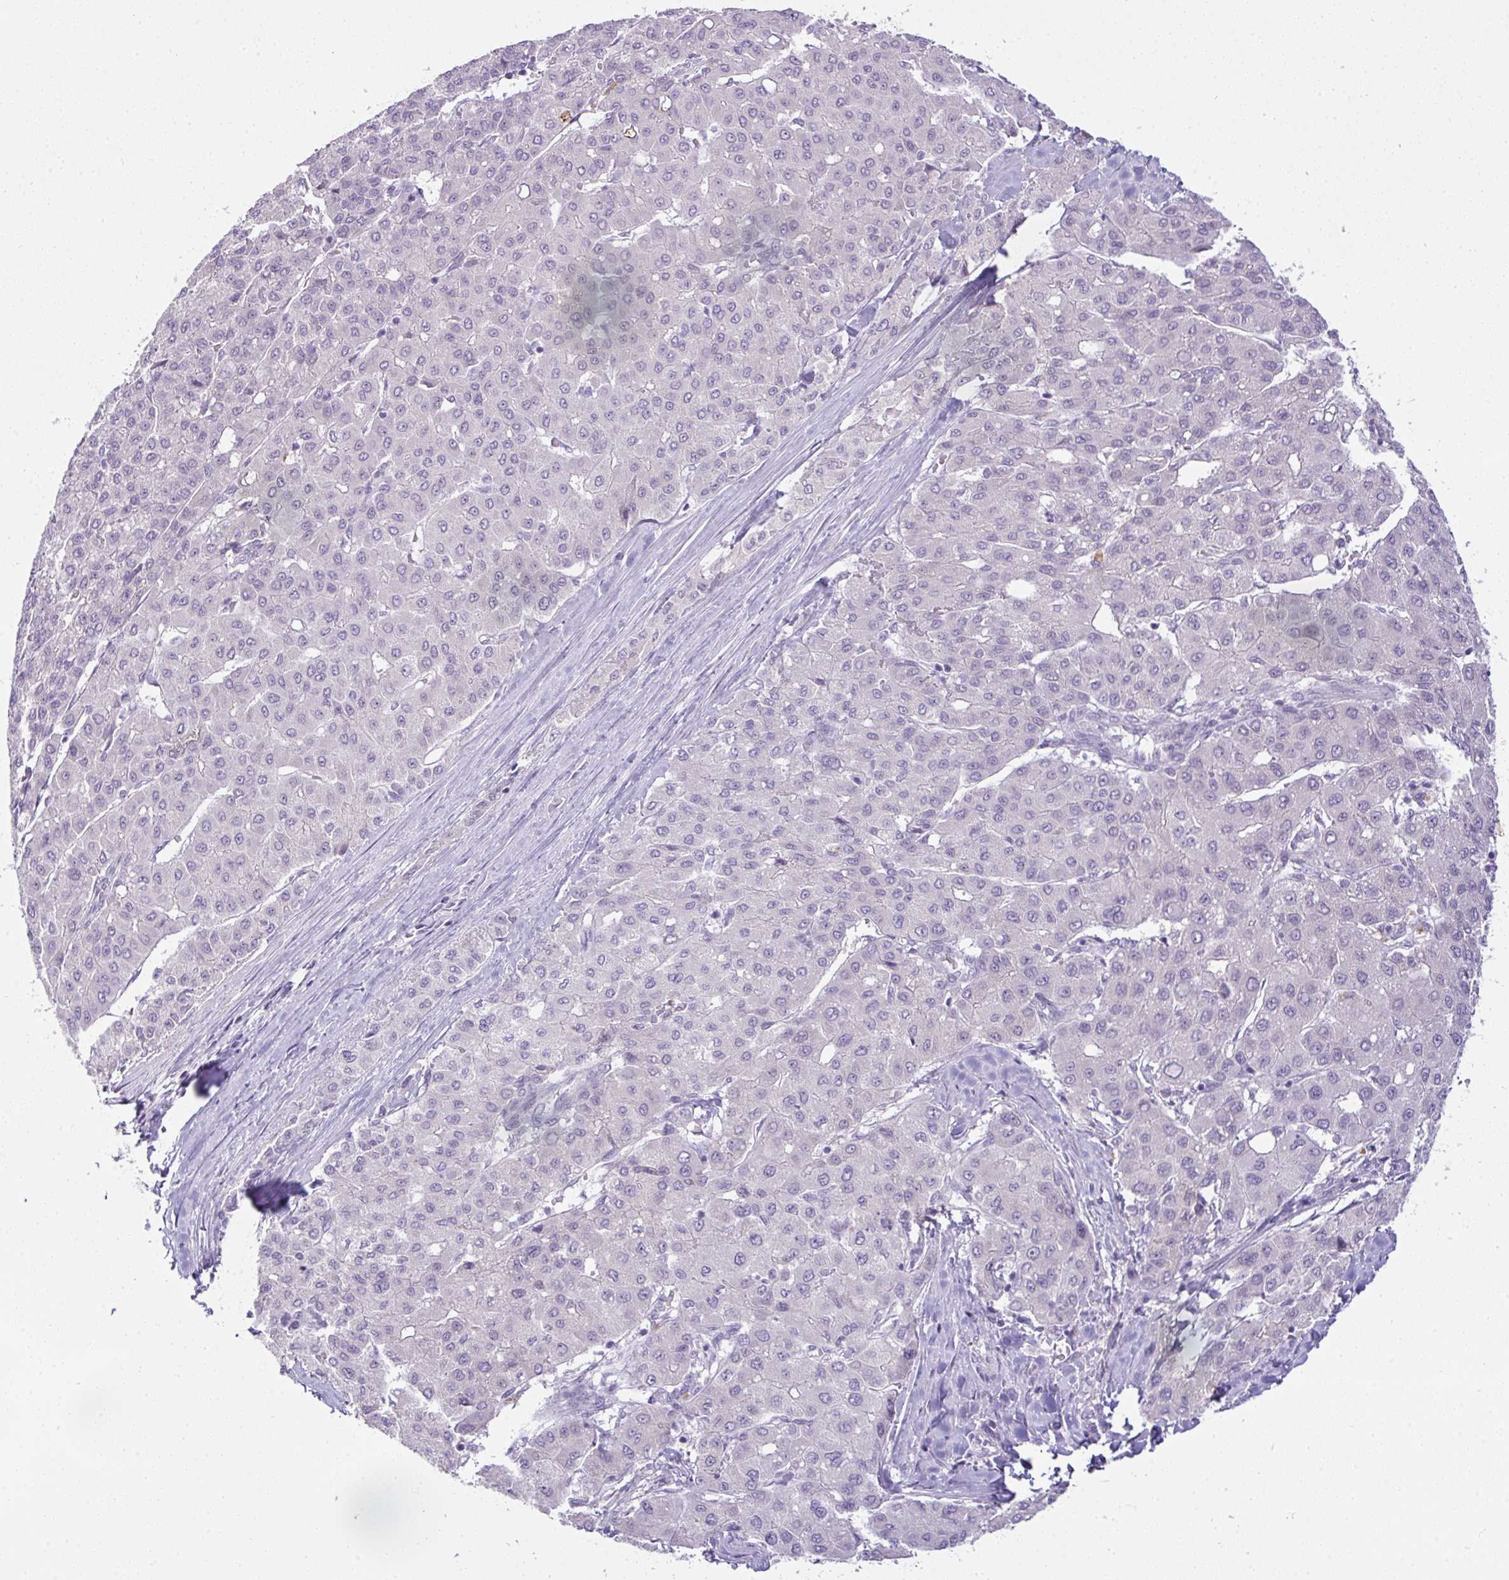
{"staining": {"intensity": "negative", "quantity": "none", "location": "none"}, "tissue": "liver cancer", "cell_type": "Tumor cells", "image_type": "cancer", "snomed": [{"axis": "morphology", "description": "Carcinoma, Hepatocellular, NOS"}, {"axis": "topography", "description": "Liver"}], "caption": "Immunohistochemical staining of human hepatocellular carcinoma (liver) demonstrates no significant positivity in tumor cells.", "gene": "CMPK1", "patient": {"sex": "male", "age": 65}}